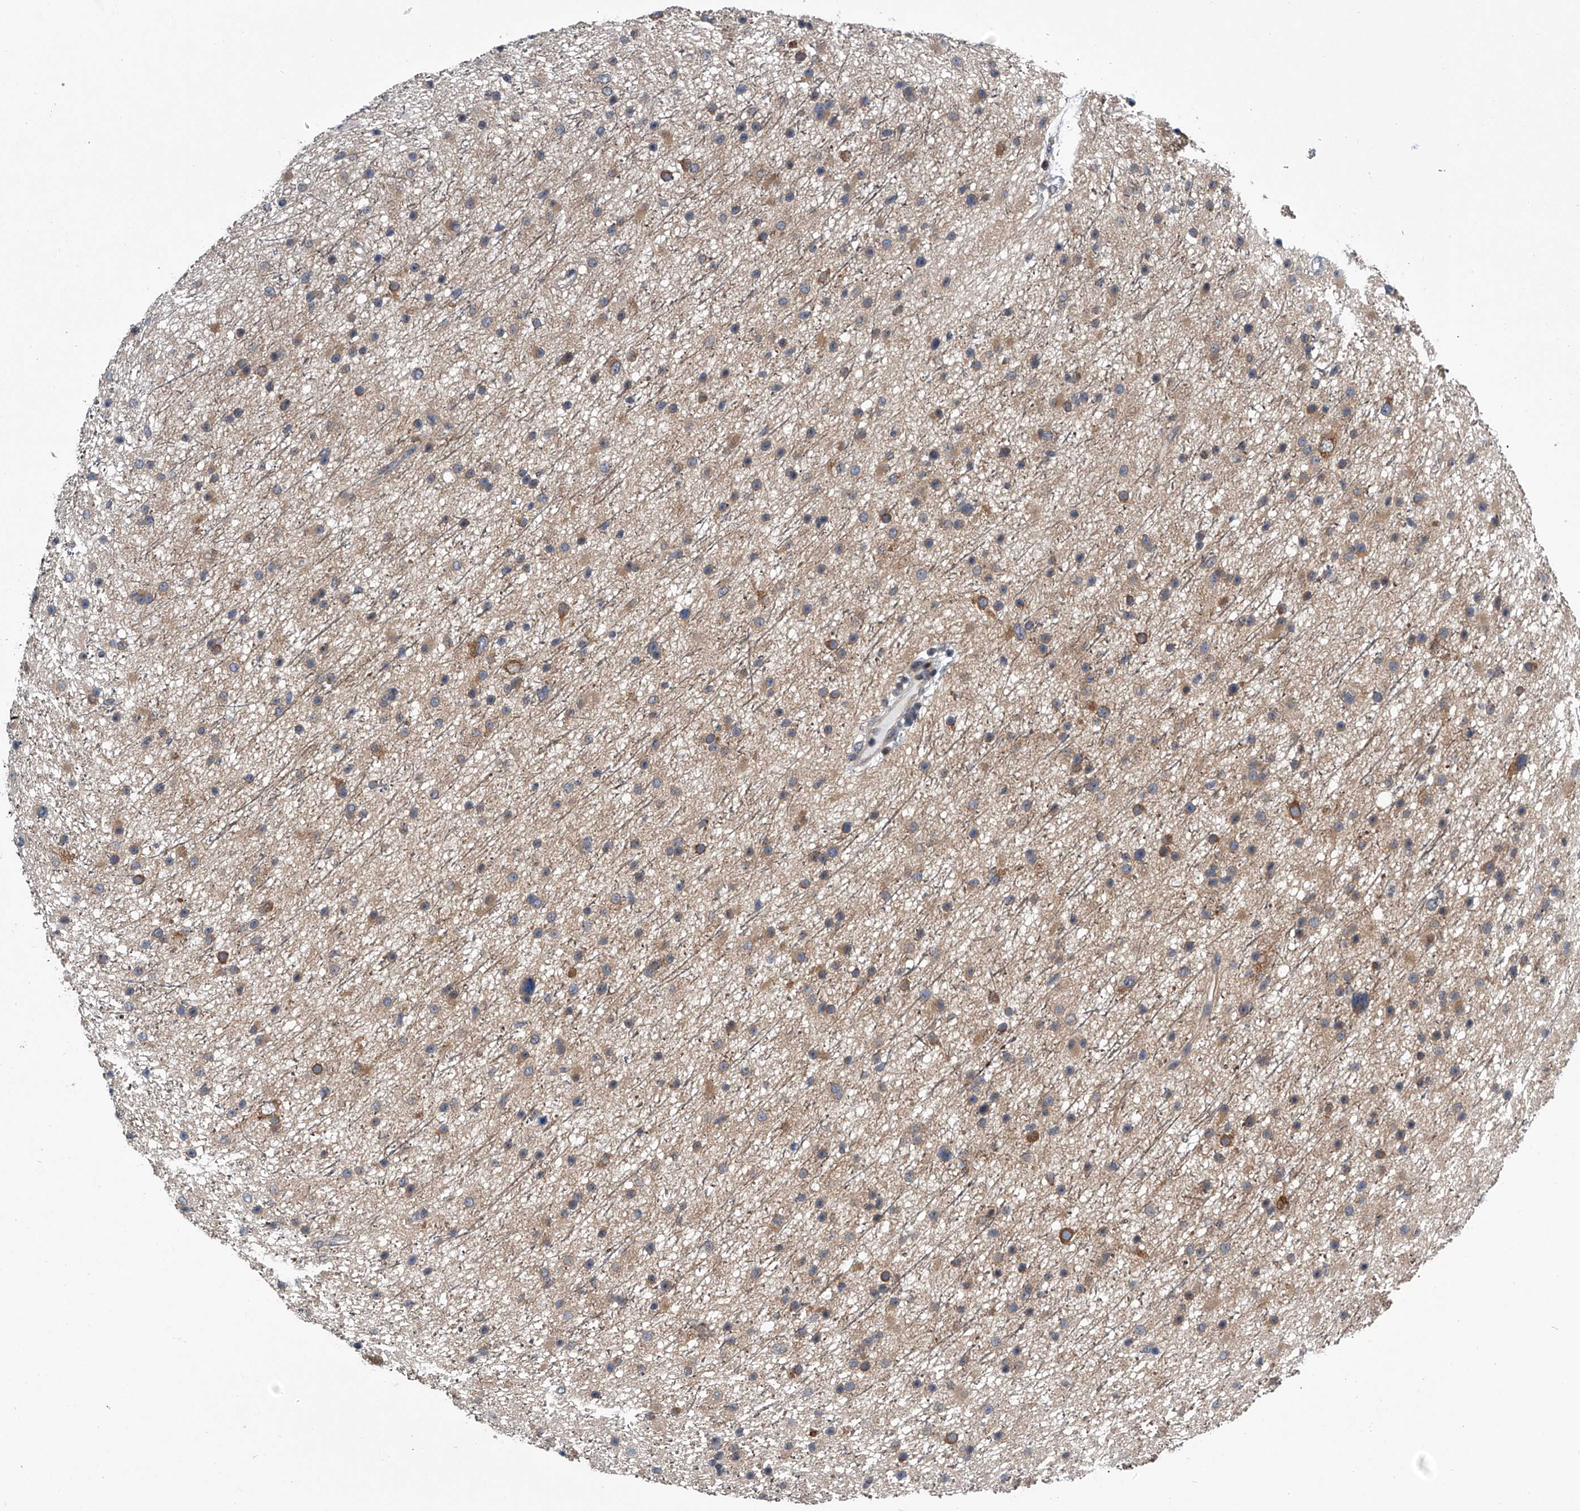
{"staining": {"intensity": "moderate", "quantity": "25%-75%", "location": "cytoplasmic/membranous"}, "tissue": "glioma", "cell_type": "Tumor cells", "image_type": "cancer", "snomed": [{"axis": "morphology", "description": "Glioma, malignant, Low grade"}, {"axis": "topography", "description": "Cerebral cortex"}], "caption": "High-magnification brightfield microscopy of malignant glioma (low-grade) stained with DAB (3,3'-diaminobenzidine) (brown) and counterstained with hematoxylin (blue). tumor cells exhibit moderate cytoplasmic/membranous staining is seen in about25%-75% of cells. (brown staining indicates protein expression, while blue staining denotes nuclei).", "gene": "PPP2R5D", "patient": {"sex": "female", "age": 39}}